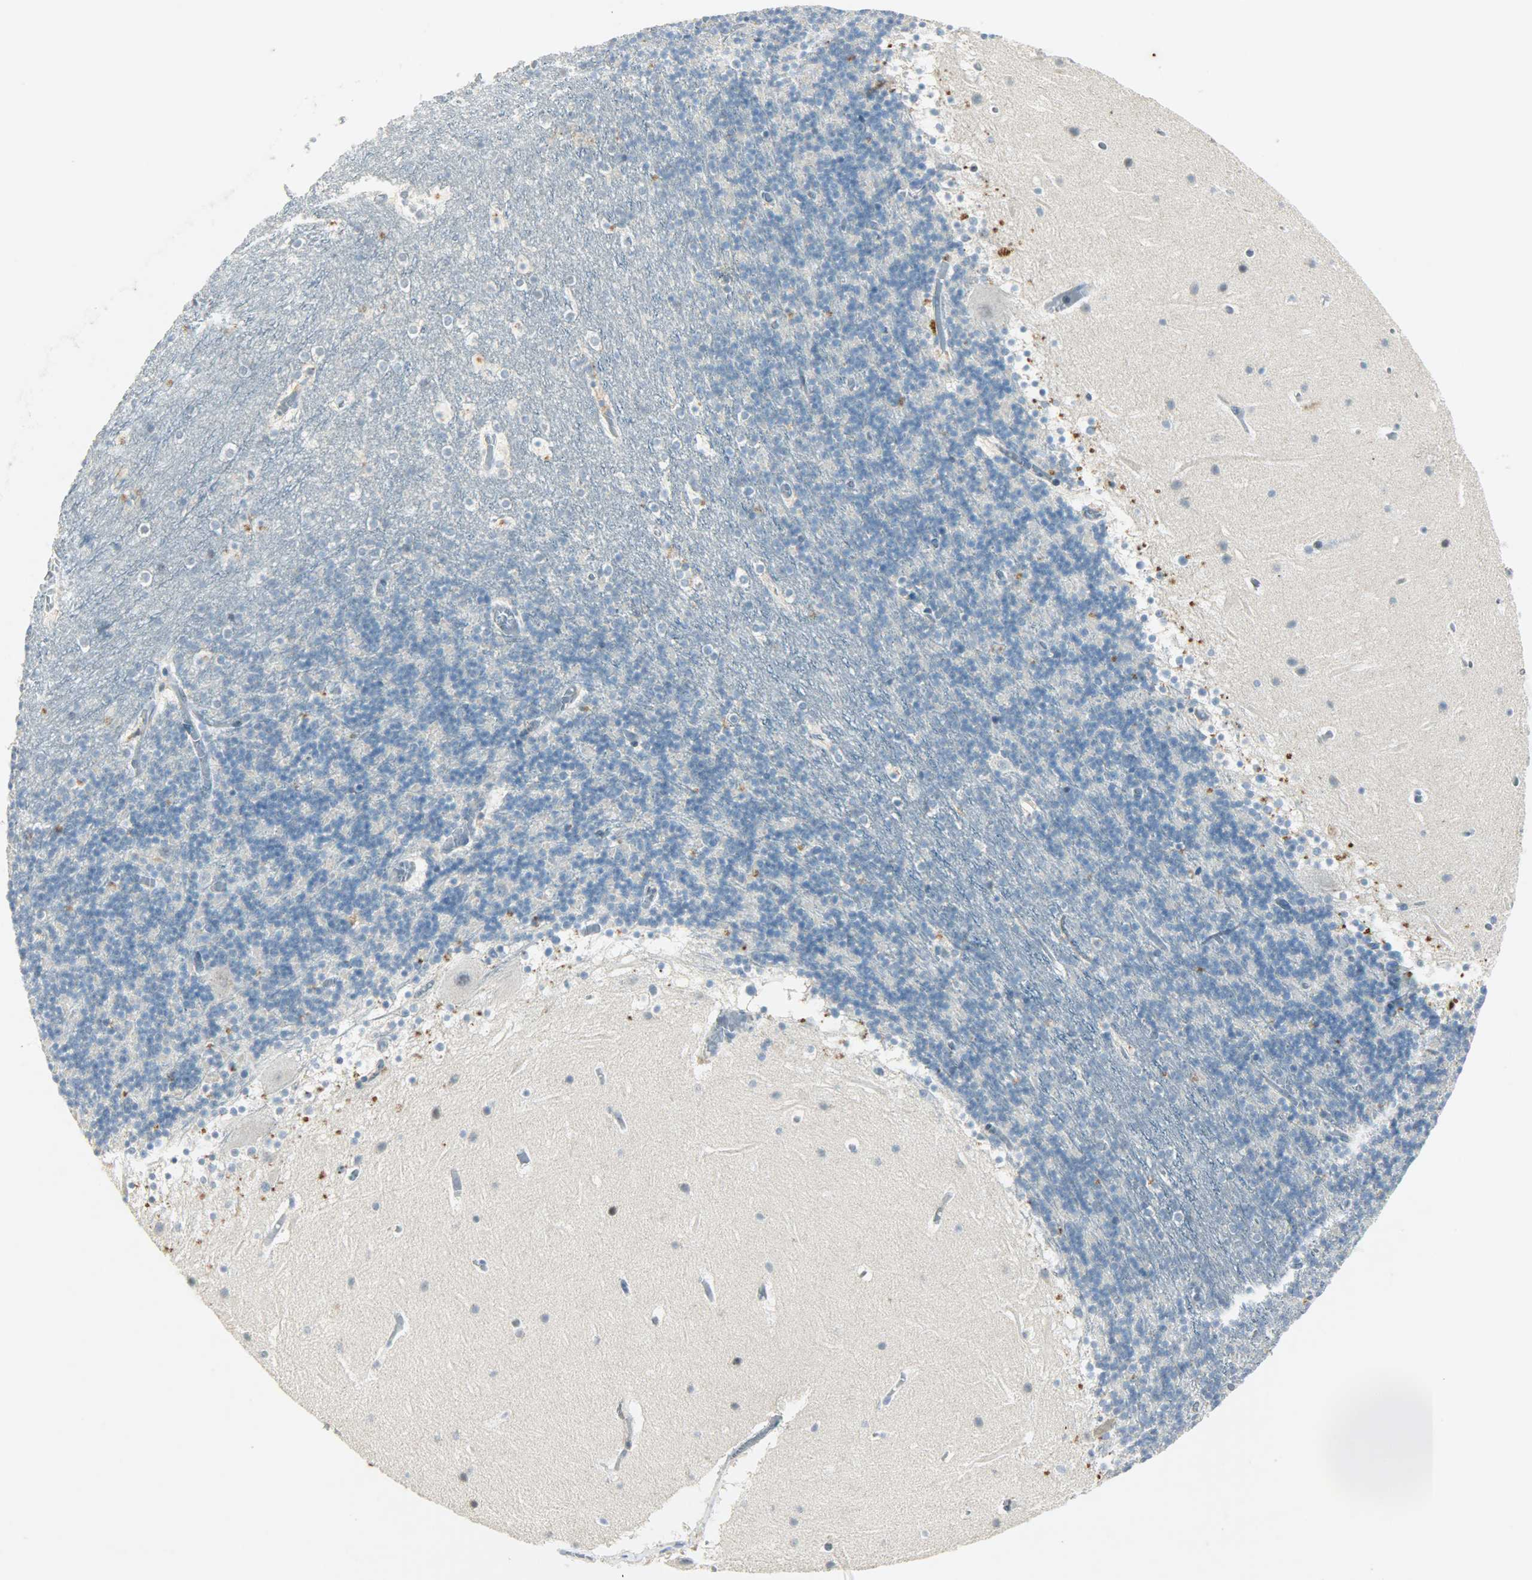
{"staining": {"intensity": "moderate", "quantity": "<25%", "location": "cytoplasmic/membranous"}, "tissue": "cerebellum", "cell_type": "Cells in granular layer", "image_type": "normal", "snomed": [{"axis": "morphology", "description": "Normal tissue, NOS"}, {"axis": "topography", "description": "Cerebellum"}], "caption": "High-magnification brightfield microscopy of benign cerebellum stained with DAB (3,3'-diaminobenzidine) (brown) and counterstained with hematoxylin (blue). cells in granular layer exhibit moderate cytoplasmic/membranous positivity is present in approximately<25% of cells. The staining was performed using DAB (3,3'-diaminobenzidine) to visualize the protein expression in brown, while the nuclei were stained in blue with hematoxylin (Magnification: 20x).", "gene": "AURKB", "patient": {"sex": "male", "age": 45}}